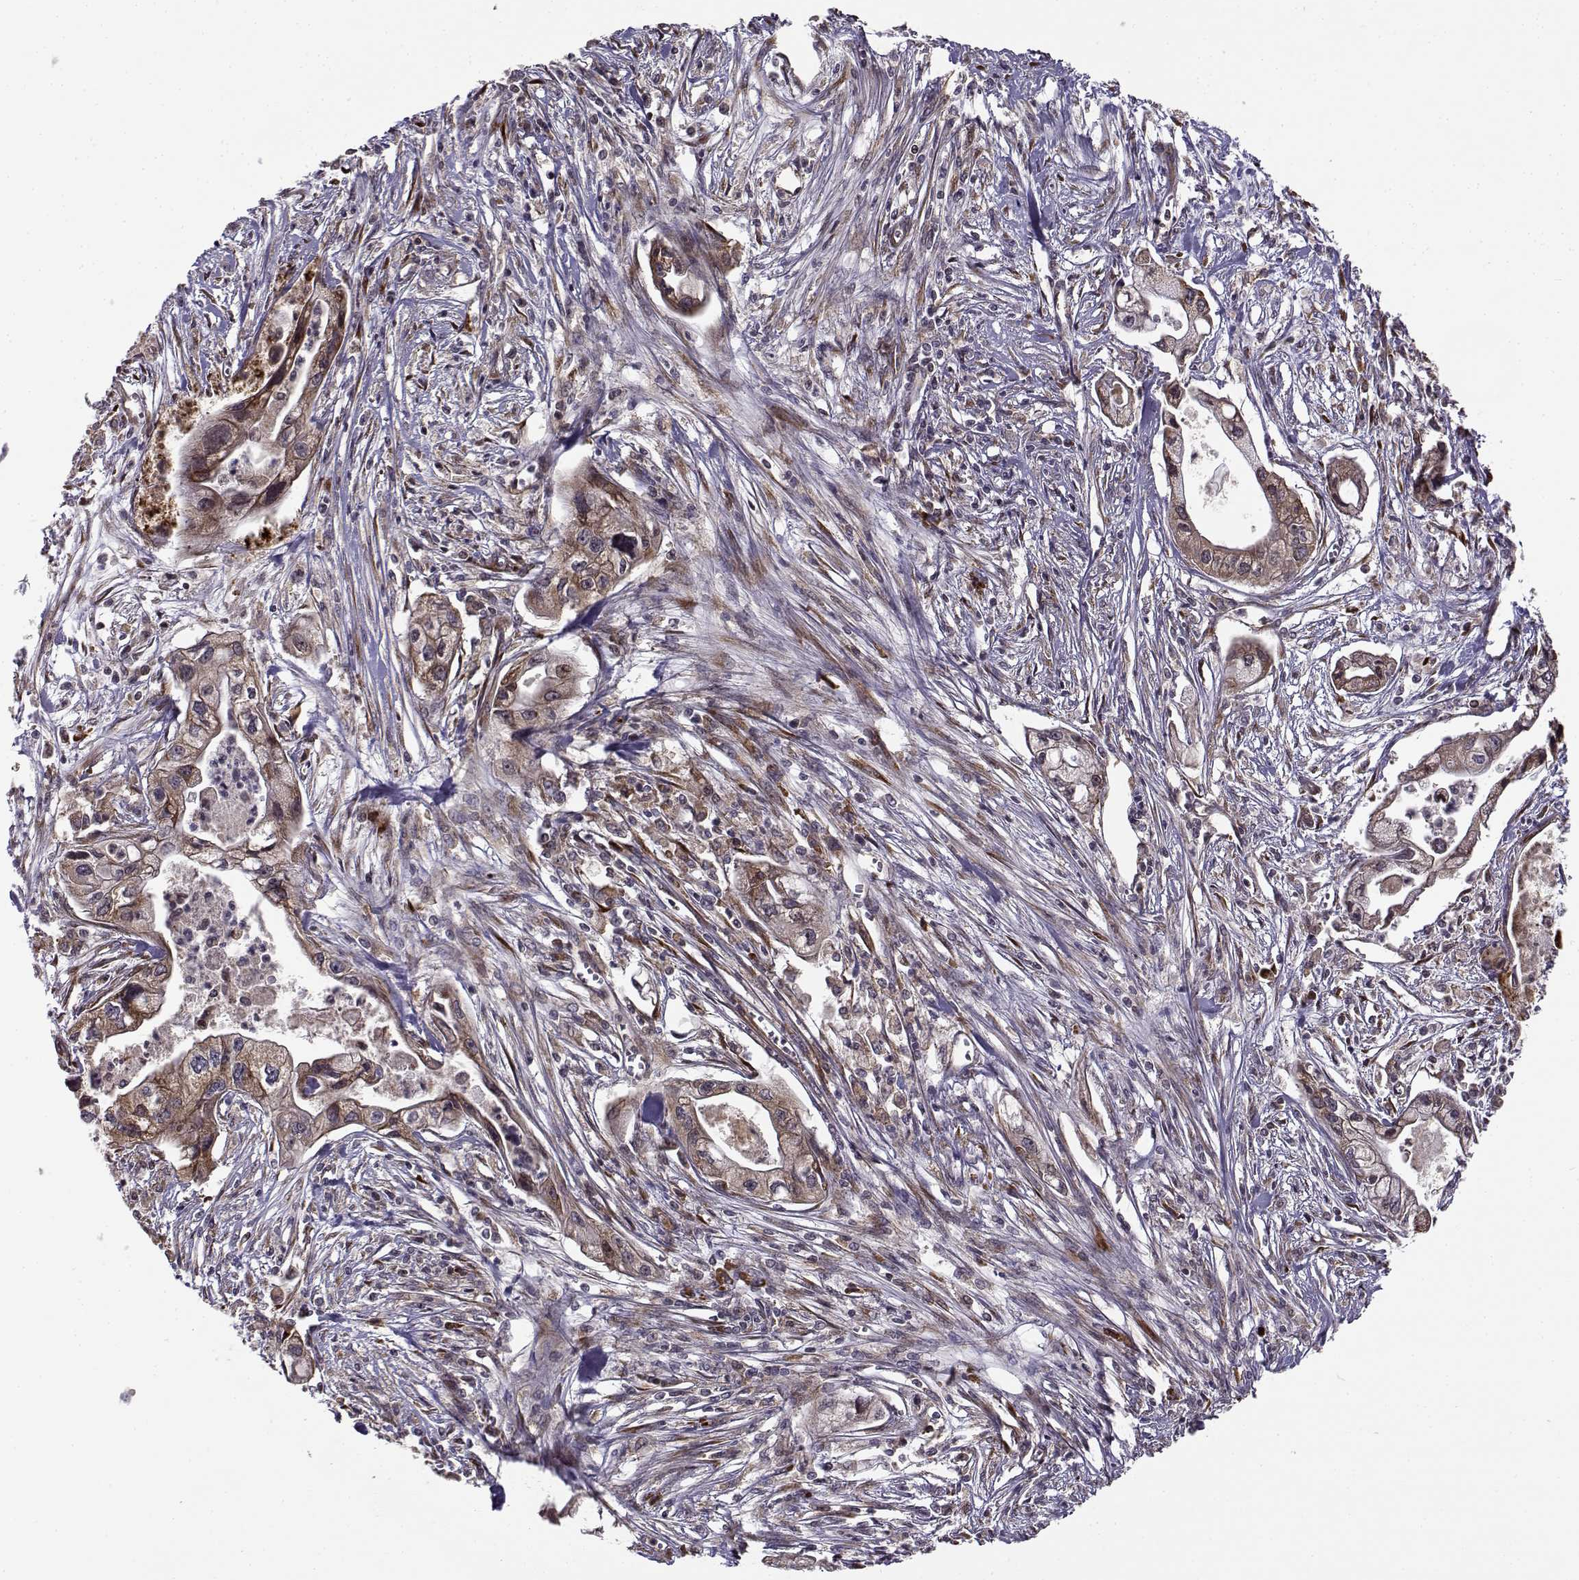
{"staining": {"intensity": "moderate", "quantity": ">75%", "location": "cytoplasmic/membranous"}, "tissue": "pancreatic cancer", "cell_type": "Tumor cells", "image_type": "cancer", "snomed": [{"axis": "morphology", "description": "Adenocarcinoma, NOS"}, {"axis": "topography", "description": "Pancreas"}], "caption": "This photomicrograph displays IHC staining of adenocarcinoma (pancreatic), with medium moderate cytoplasmic/membranous staining in approximately >75% of tumor cells.", "gene": "RPL31", "patient": {"sex": "male", "age": 70}}